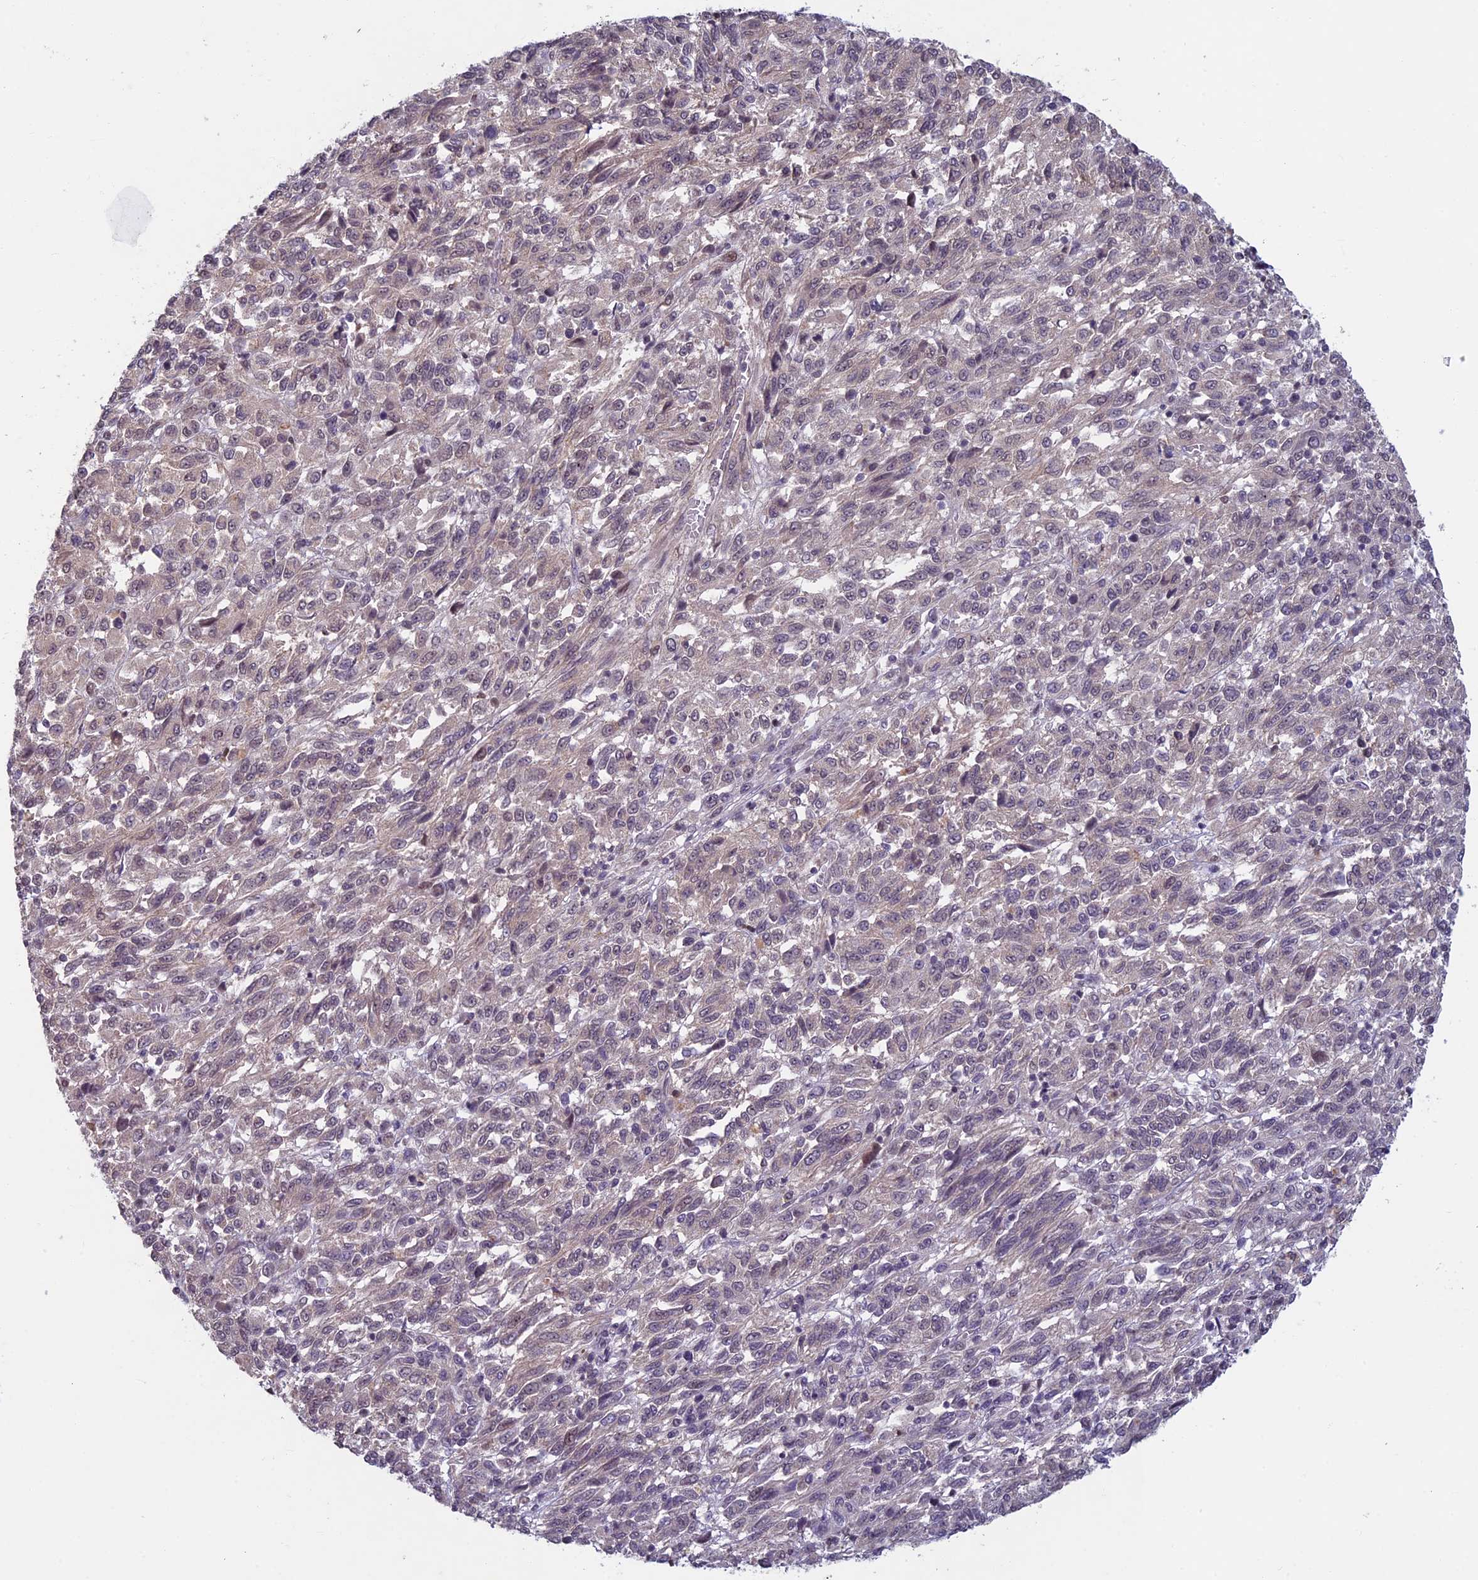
{"staining": {"intensity": "weak", "quantity": "<25%", "location": "cytoplasmic/membranous"}, "tissue": "melanoma", "cell_type": "Tumor cells", "image_type": "cancer", "snomed": [{"axis": "morphology", "description": "Malignant melanoma, Metastatic site"}, {"axis": "topography", "description": "Lung"}], "caption": "Malignant melanoma (metastatic site) was stained to show a protein in brown. There is no significant staining in tumor cells. The staining was performed using DAB (3,3'-diaminobenzidine) to visualize the protein expression in brown, while the nuclei were stained in blue with hematoxylin (Magnification: 20x).", "gene": "SPIRE1", "patient": {"sex": "male", "age": 64}}